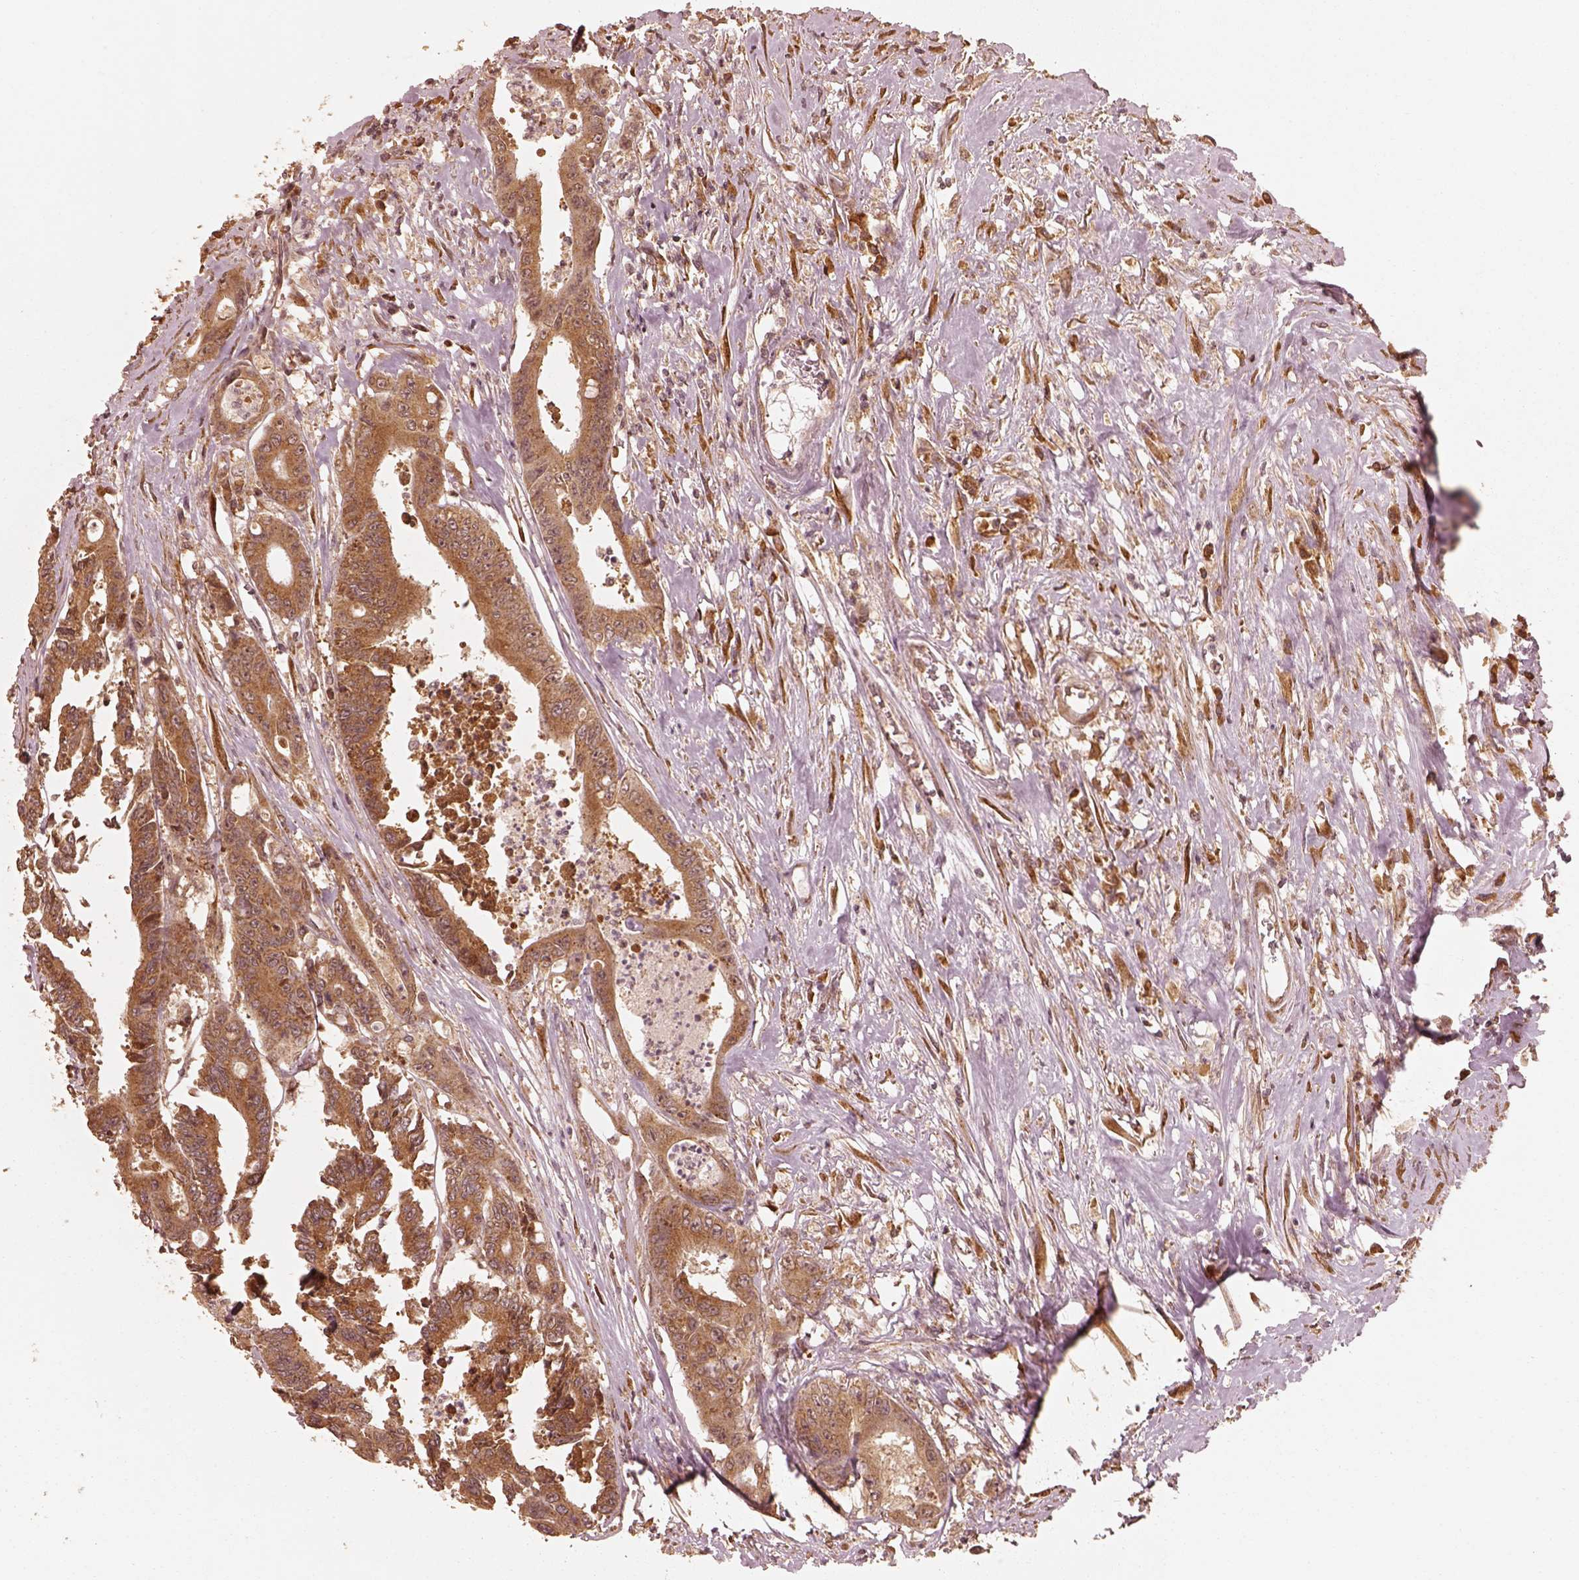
{"staining": {"intensity": "moderate", "quantity": ">75%", "location": "cytoplasmic/membranous"}, "tissue": "colorectal cancer", "cell_type": "Tumor cells", "image_type": "cancer", "snomed": [{"axis": "morphology", "description": "Adenocarcinoma, NOS"}, {"axis": "topography", "description": "Rectum"}], "caption": "Brown immunohistochemical staining in human colorectal adenocarcinoma demonstrates moderate cytoplasmic/membranous positivity in about >75% of tumor cells.", "gene": "DNAJC25", "patient": {"sex": "male", "age": 54}}